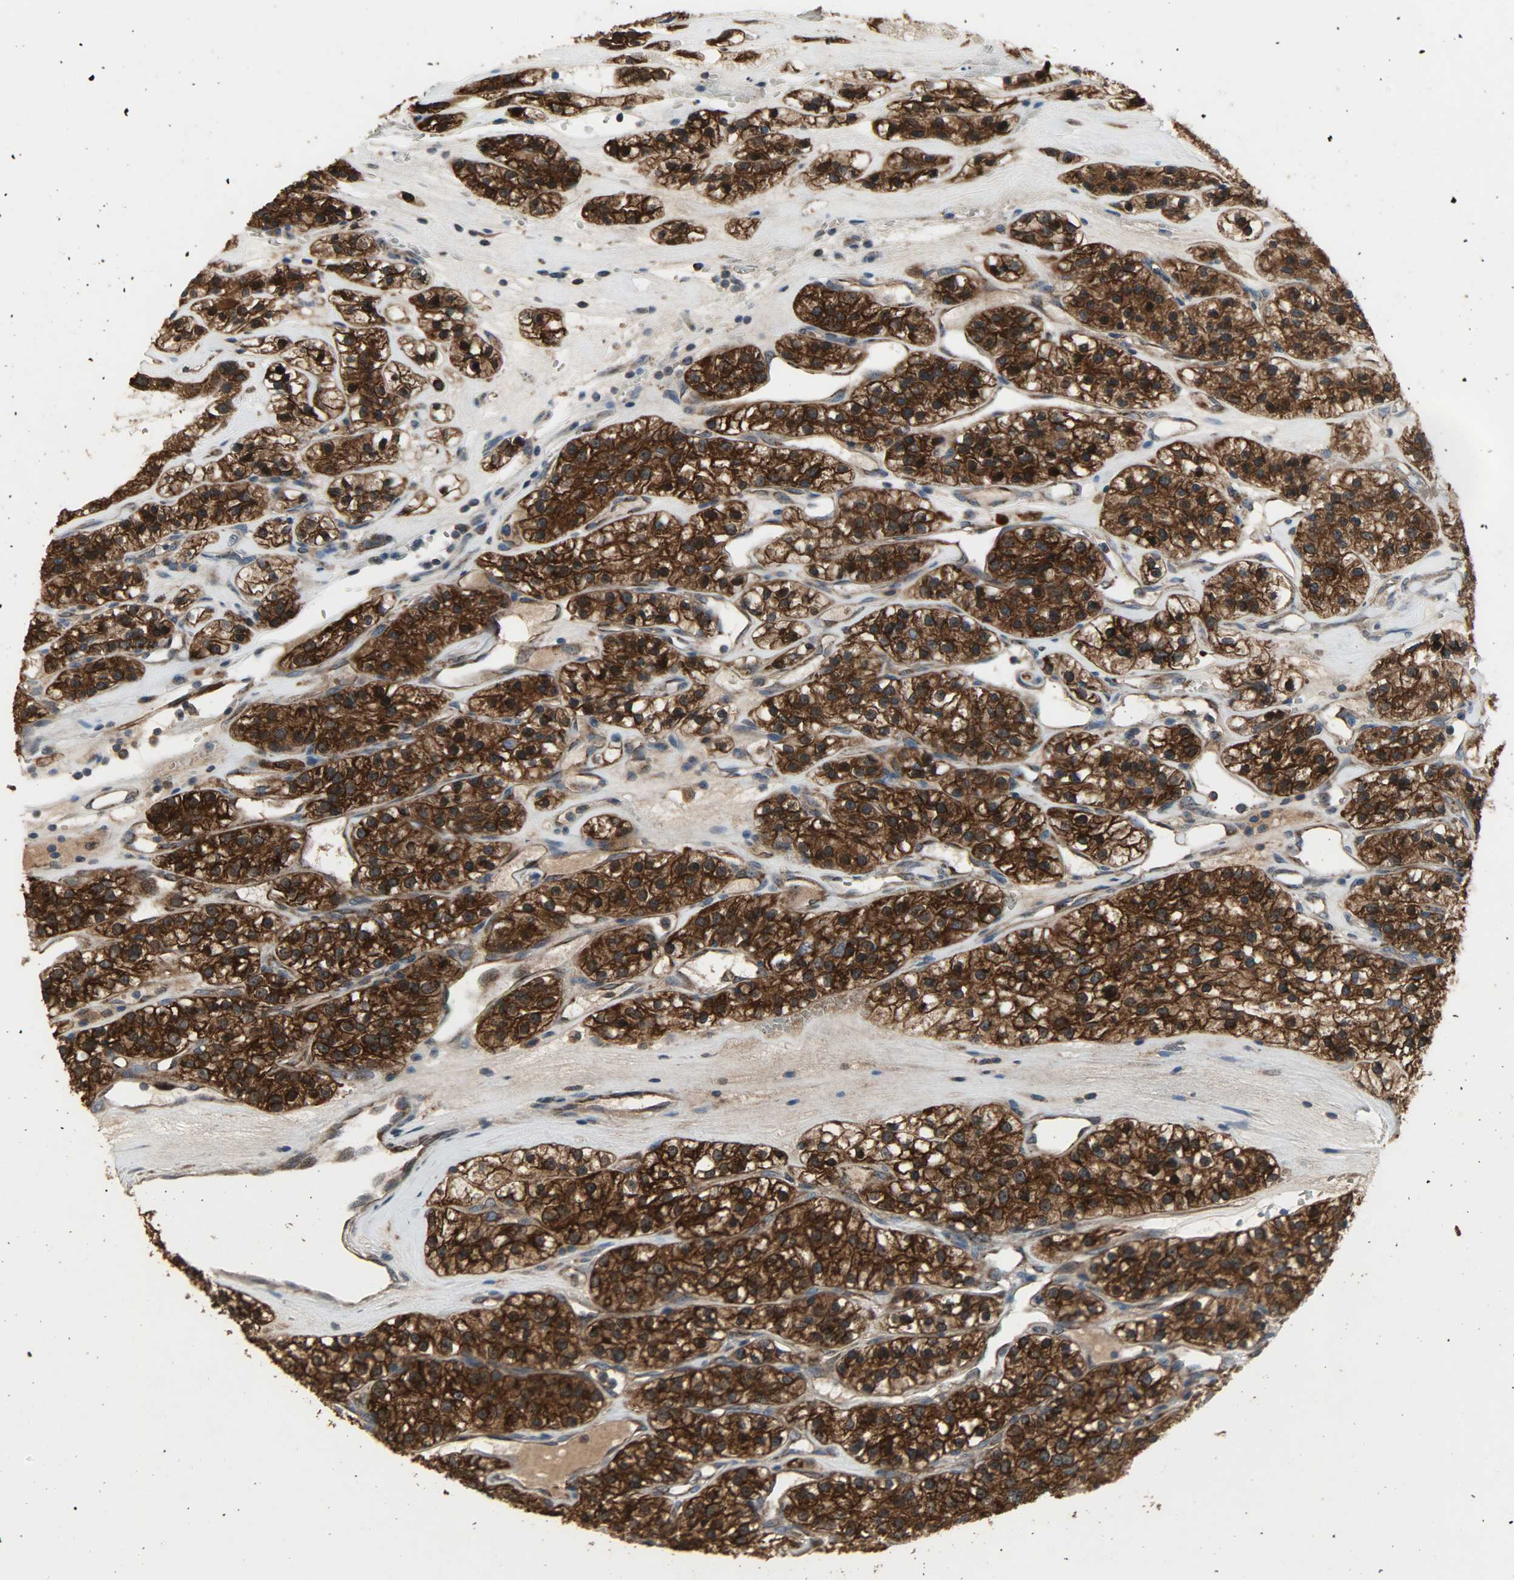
{"staining": {"intensity": "strong", "quantity": ">75%", "location": "cytoplasmic/membranous,nuclear"}, "tissue": "renal cancer", "cell_type": "Tumor cells", "image_type": "cancer", "snomed": [{"axis": "morphology", "description": "Adenocarcinoma, NOS"}, {"axis": "topography", "description": "Kidney"}], "caption": "Immunohistochemical staining of human adenocarcinoma (renal) reveals strong cytoplasmic/membranous and nuclear protein positivity in about >75% of tumor cells.", "gene": "AMT", "patient": {"sex": "female", "age": 57}}